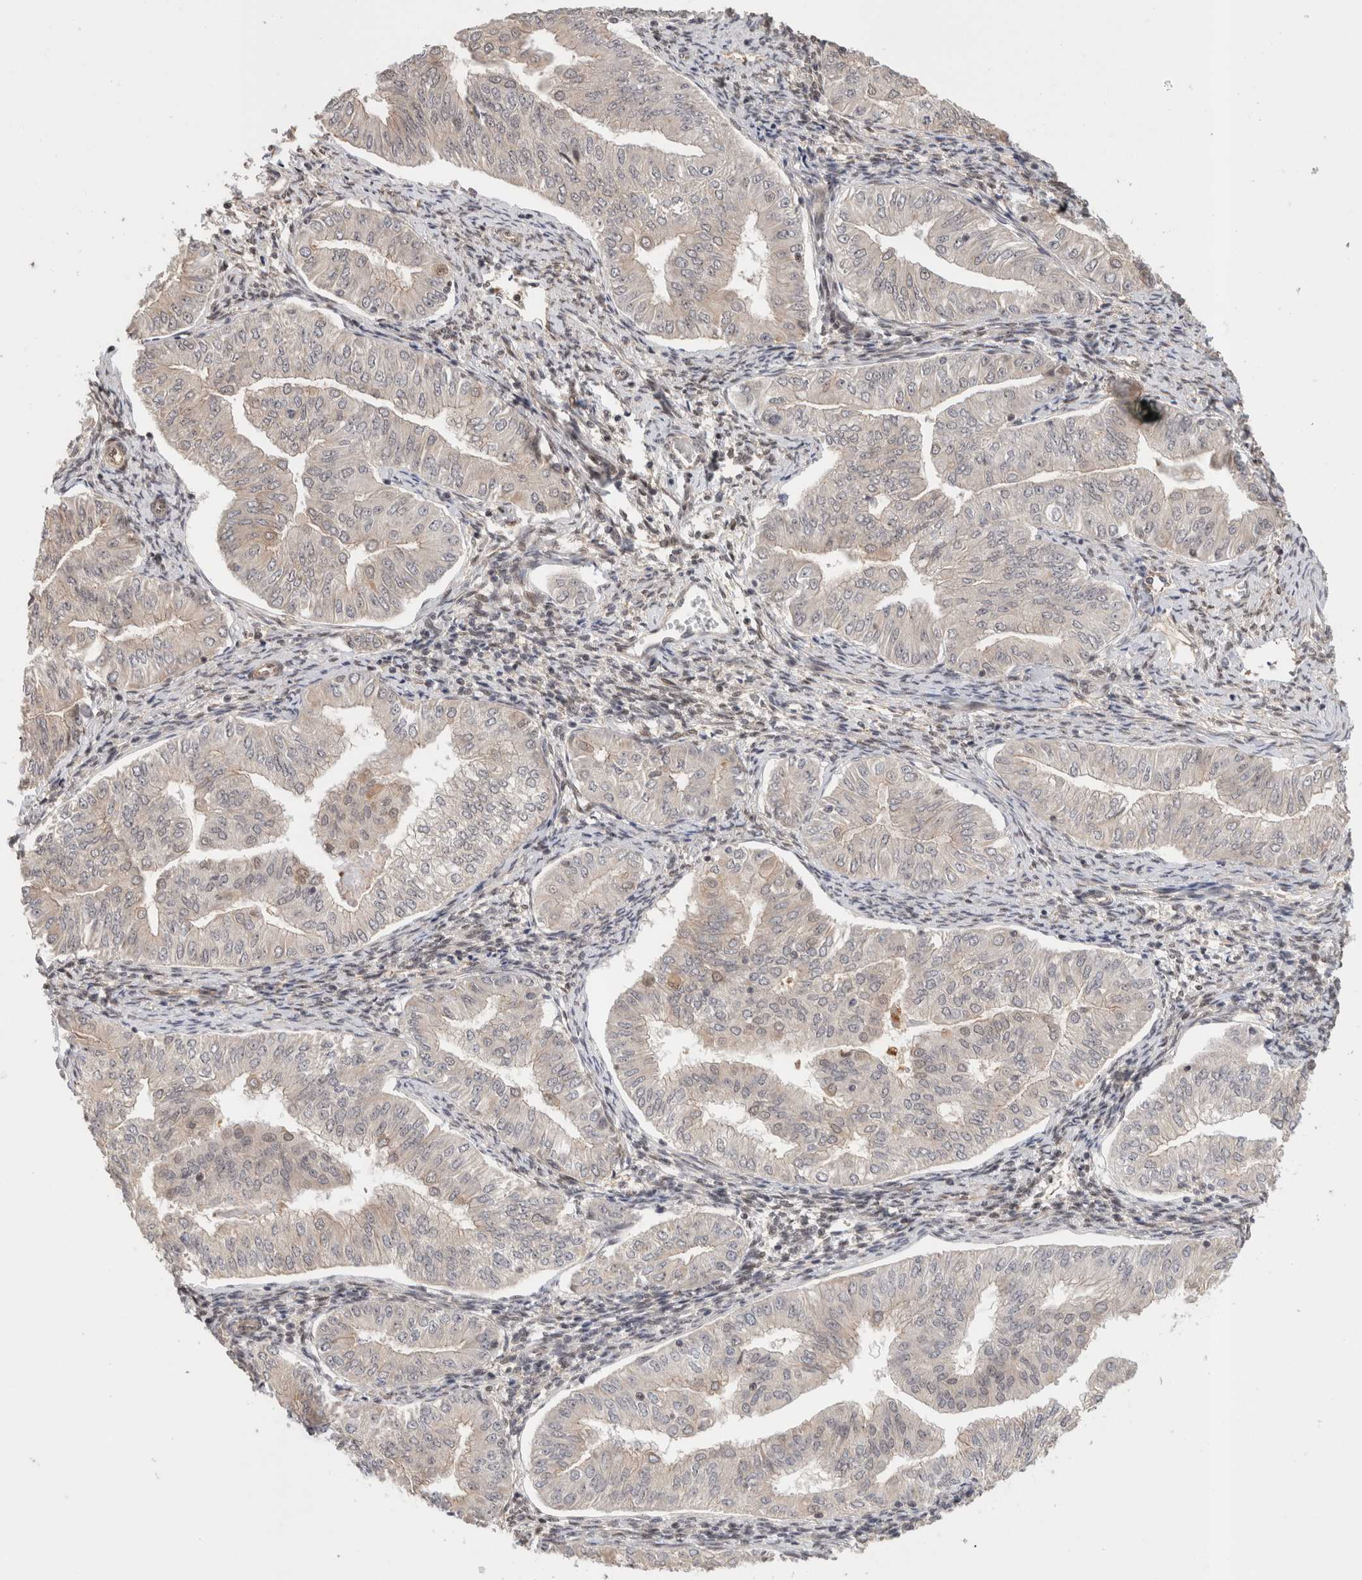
{"staining": {"intensity": "negative", "quantity": "none", "location": "none"}, "tissue": "endometrial cancer", "cell_type": "Tumor cells", "image_type": "cancer", "snomed": [{"axis": "morphology", "description": "Normal tissue, NOS"}, {"axis": "morphology", "description": "Adenocarcinoma, NOS"}, {"axis": "topography", "description": "Endometrium"}], "caption": "Image shows no protein positivity in tumor cells of adenocarcinoma (endometrial) tissue.", "gene": "OTUD6B", "patient": {"sex": "female", "age": 53}}